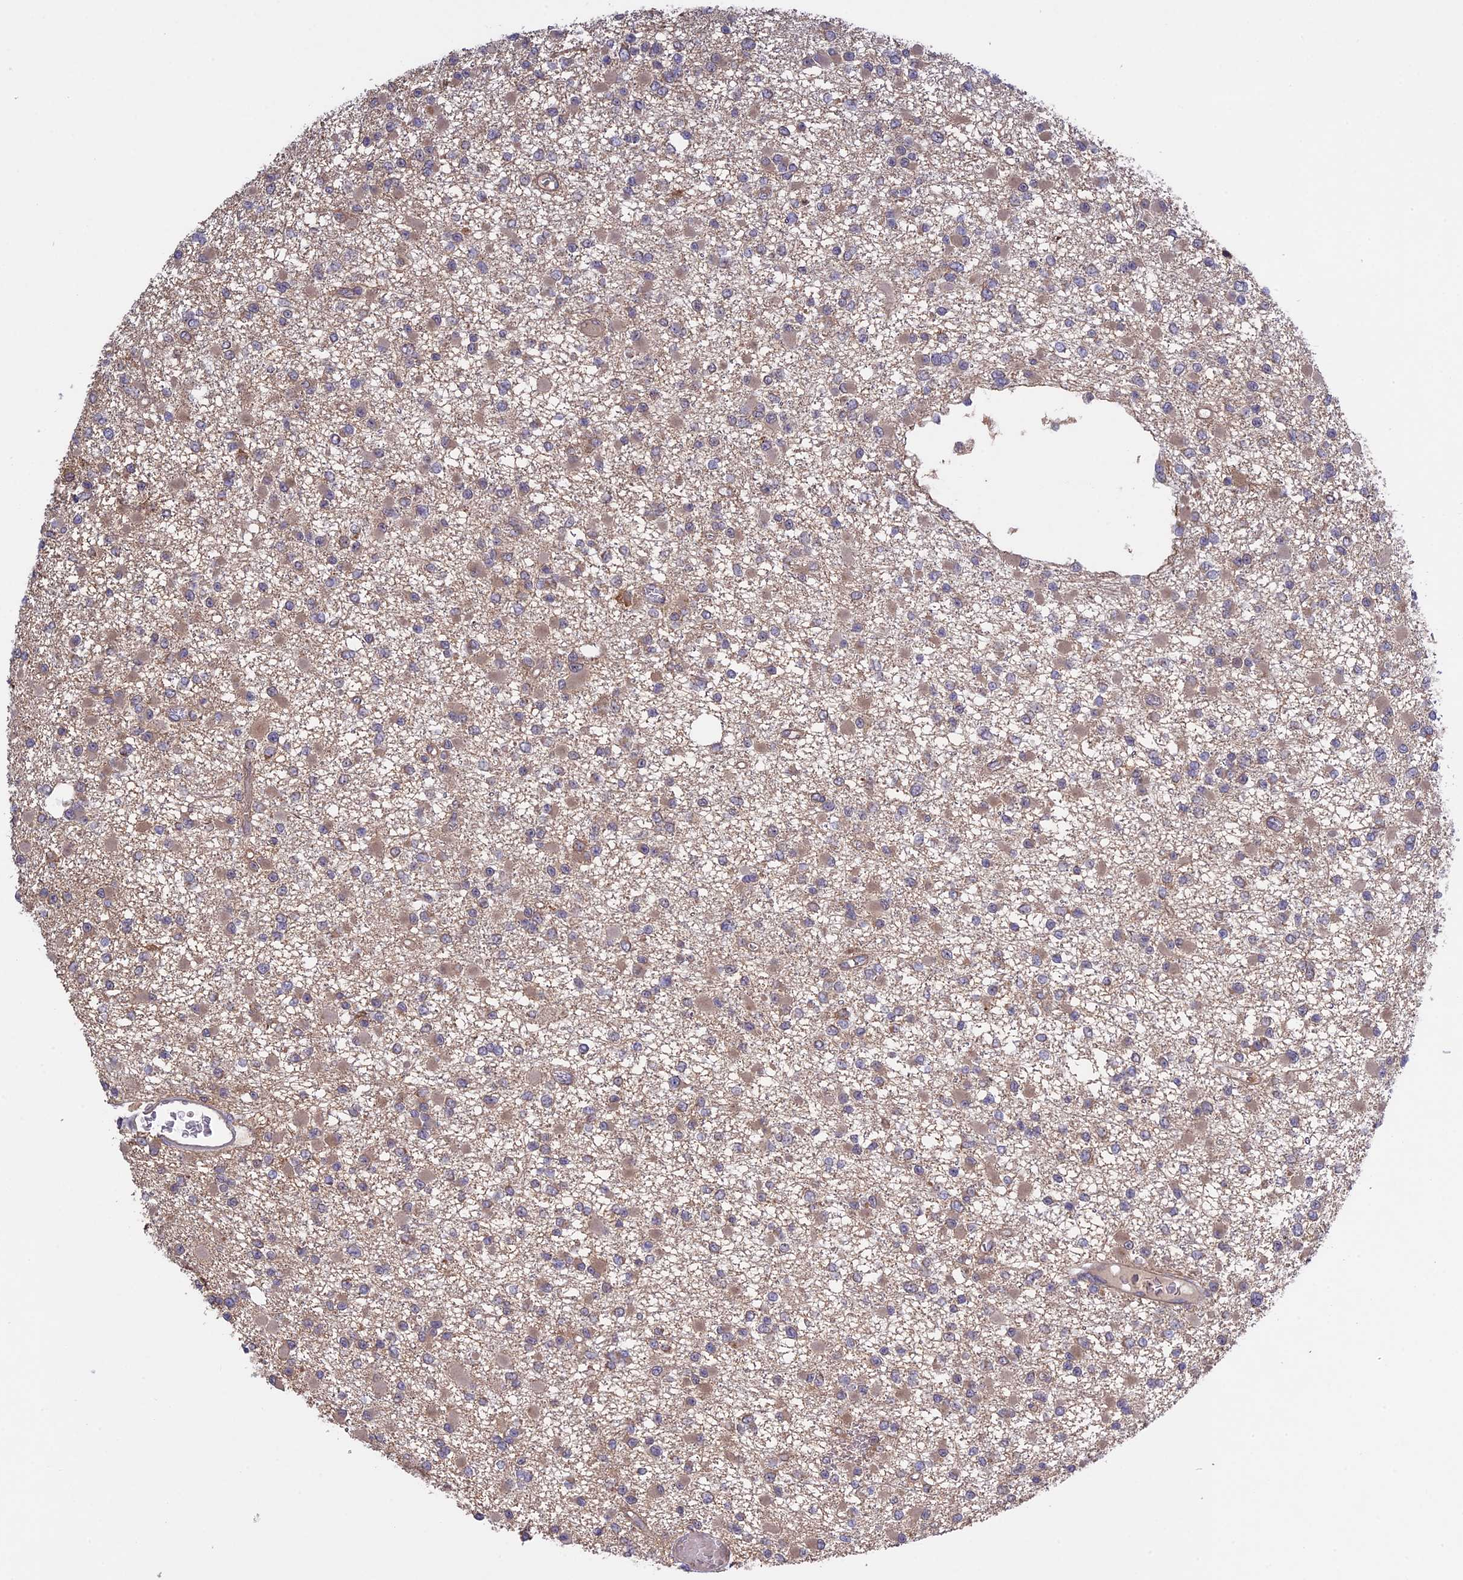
{"staining": {"intensity": "negative", "quantity": "none", "location": "none"}, "tissue": "glioma", "cell_type": "Tumor cells", "image_type": "cancer", "snomed": [{"axis": "morphology", "description": "Glioma, malignant, Low grade"}, {"axis": "topography", "description": "Brain"}], "caption": "Micrograph shows no significant protein expression in tumor cells of malignant glioma (low-grade). (Brightfield microscopy of DAB (3,3'-diaminobenzidine) immunohistochemistry (IHC) at high magnification).", "gene": "FERMT1", "patient": {"sex": "female", "age": 22}}